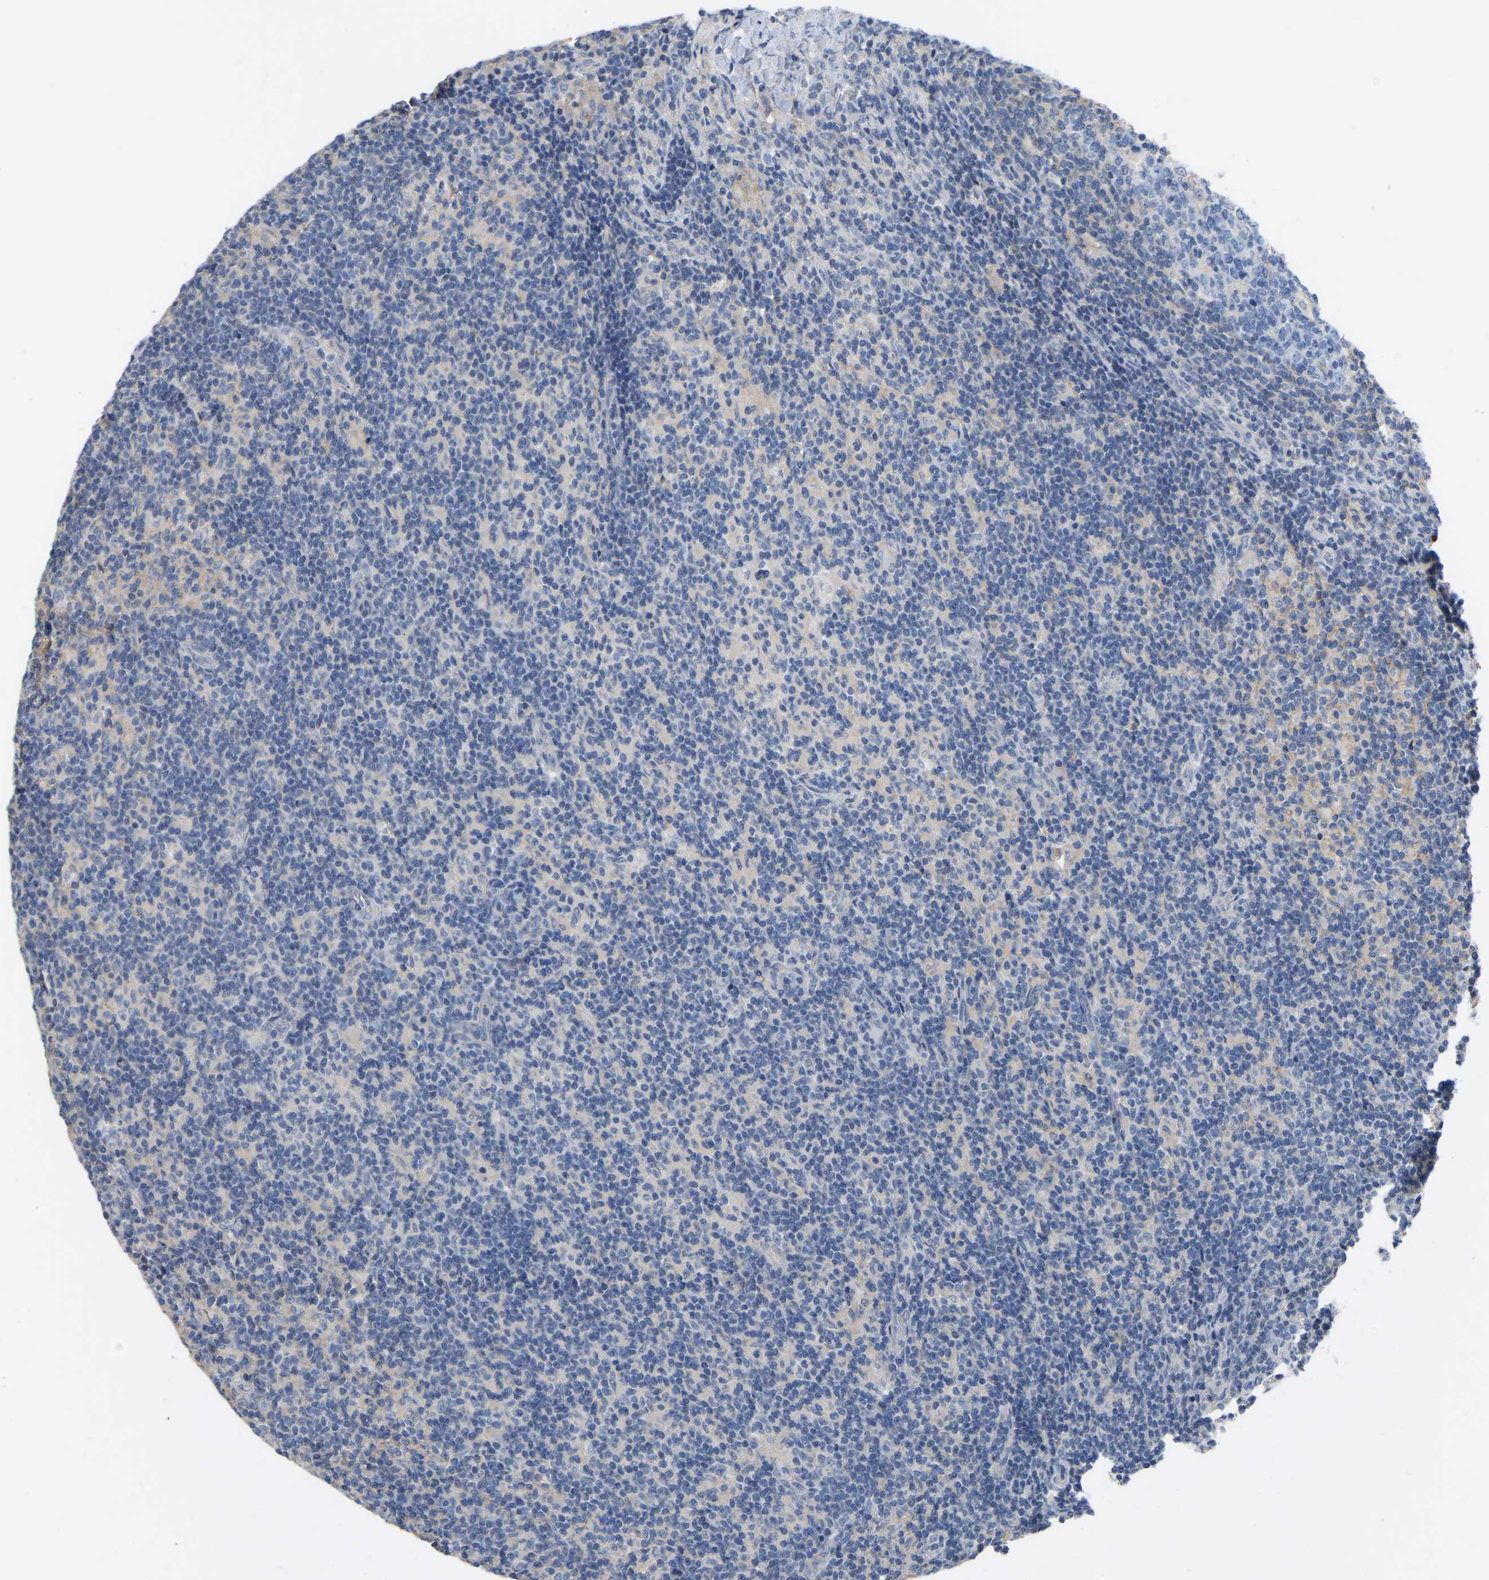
{"staining": {"intensity": "negative", "quantity": "none", "location": "none"}, "tissue": "lymph node", "cell_type": "Germinal center cells", "image_type": "normal", "snomed": [{"axis": "morphology", "description": "Normal tissue, NOS"}, {"axis": "morphology", "description": "Inflammation, NOS"}, {"axis": "topography", "description": "Lymph node"}], "caption": "Germinal center cells show no significant protein staining in normal lymph node. (Immunohistochemistry (ihc), brightfield microscopy, high magnification).", "gene": "ZNF449", "patient": {"sex": "male", "age": 55}}